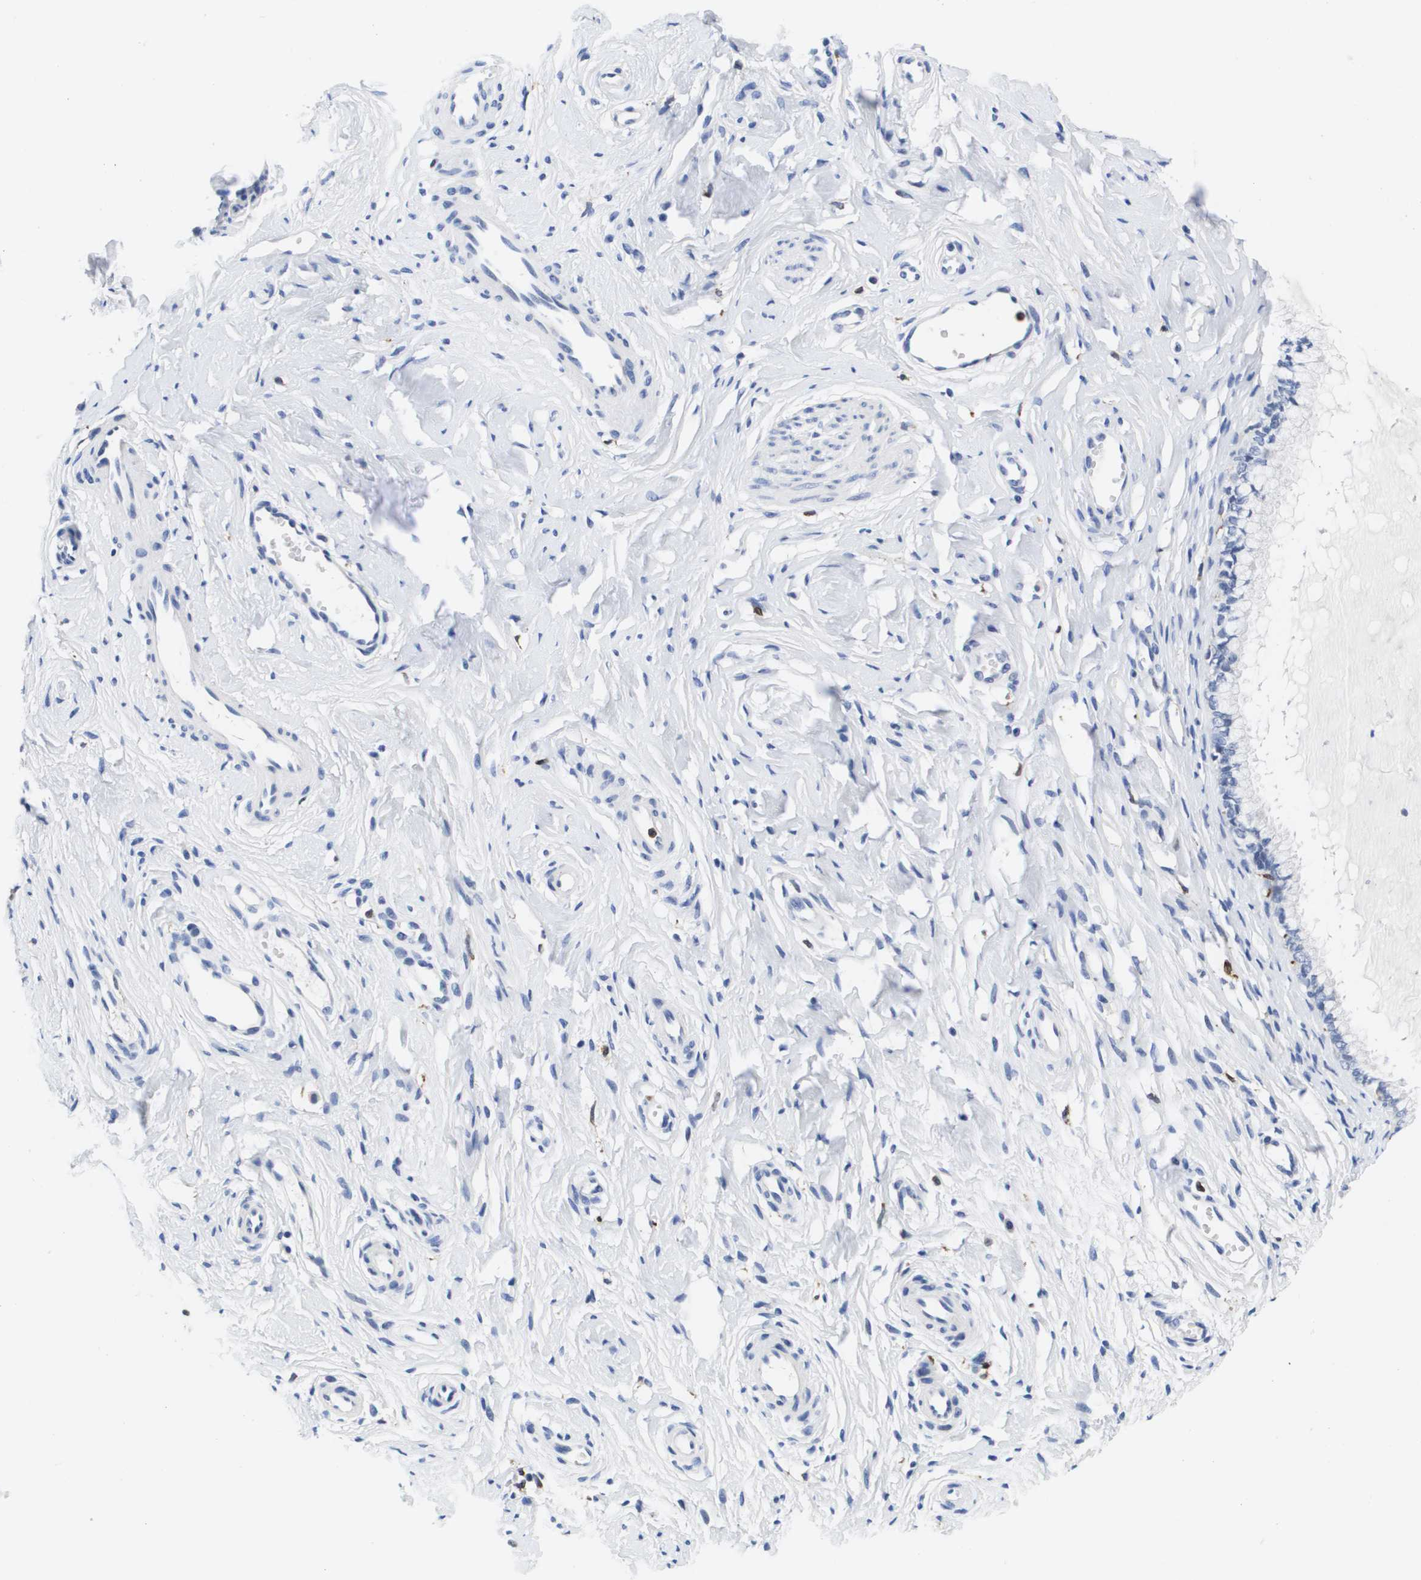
{"staining": {"intensity": "negative", "quantity": "none", "location": "none"}, "tissue": "cervix", "cell_type": "Glandular cells", "image_type": "normal", "snomed": [{"axis": "morphology", "description": "Normal tissue, NOS"}, {"axis": "topography", "description": "Cervix"}], "caption": "Immunohistochemistry image of benign cervix: human cervix stained with DAB exhibits no significant protein positivity in glandular cells.", "gene": "HMOX1", "patient": {"sex": "female", "age": 65}}